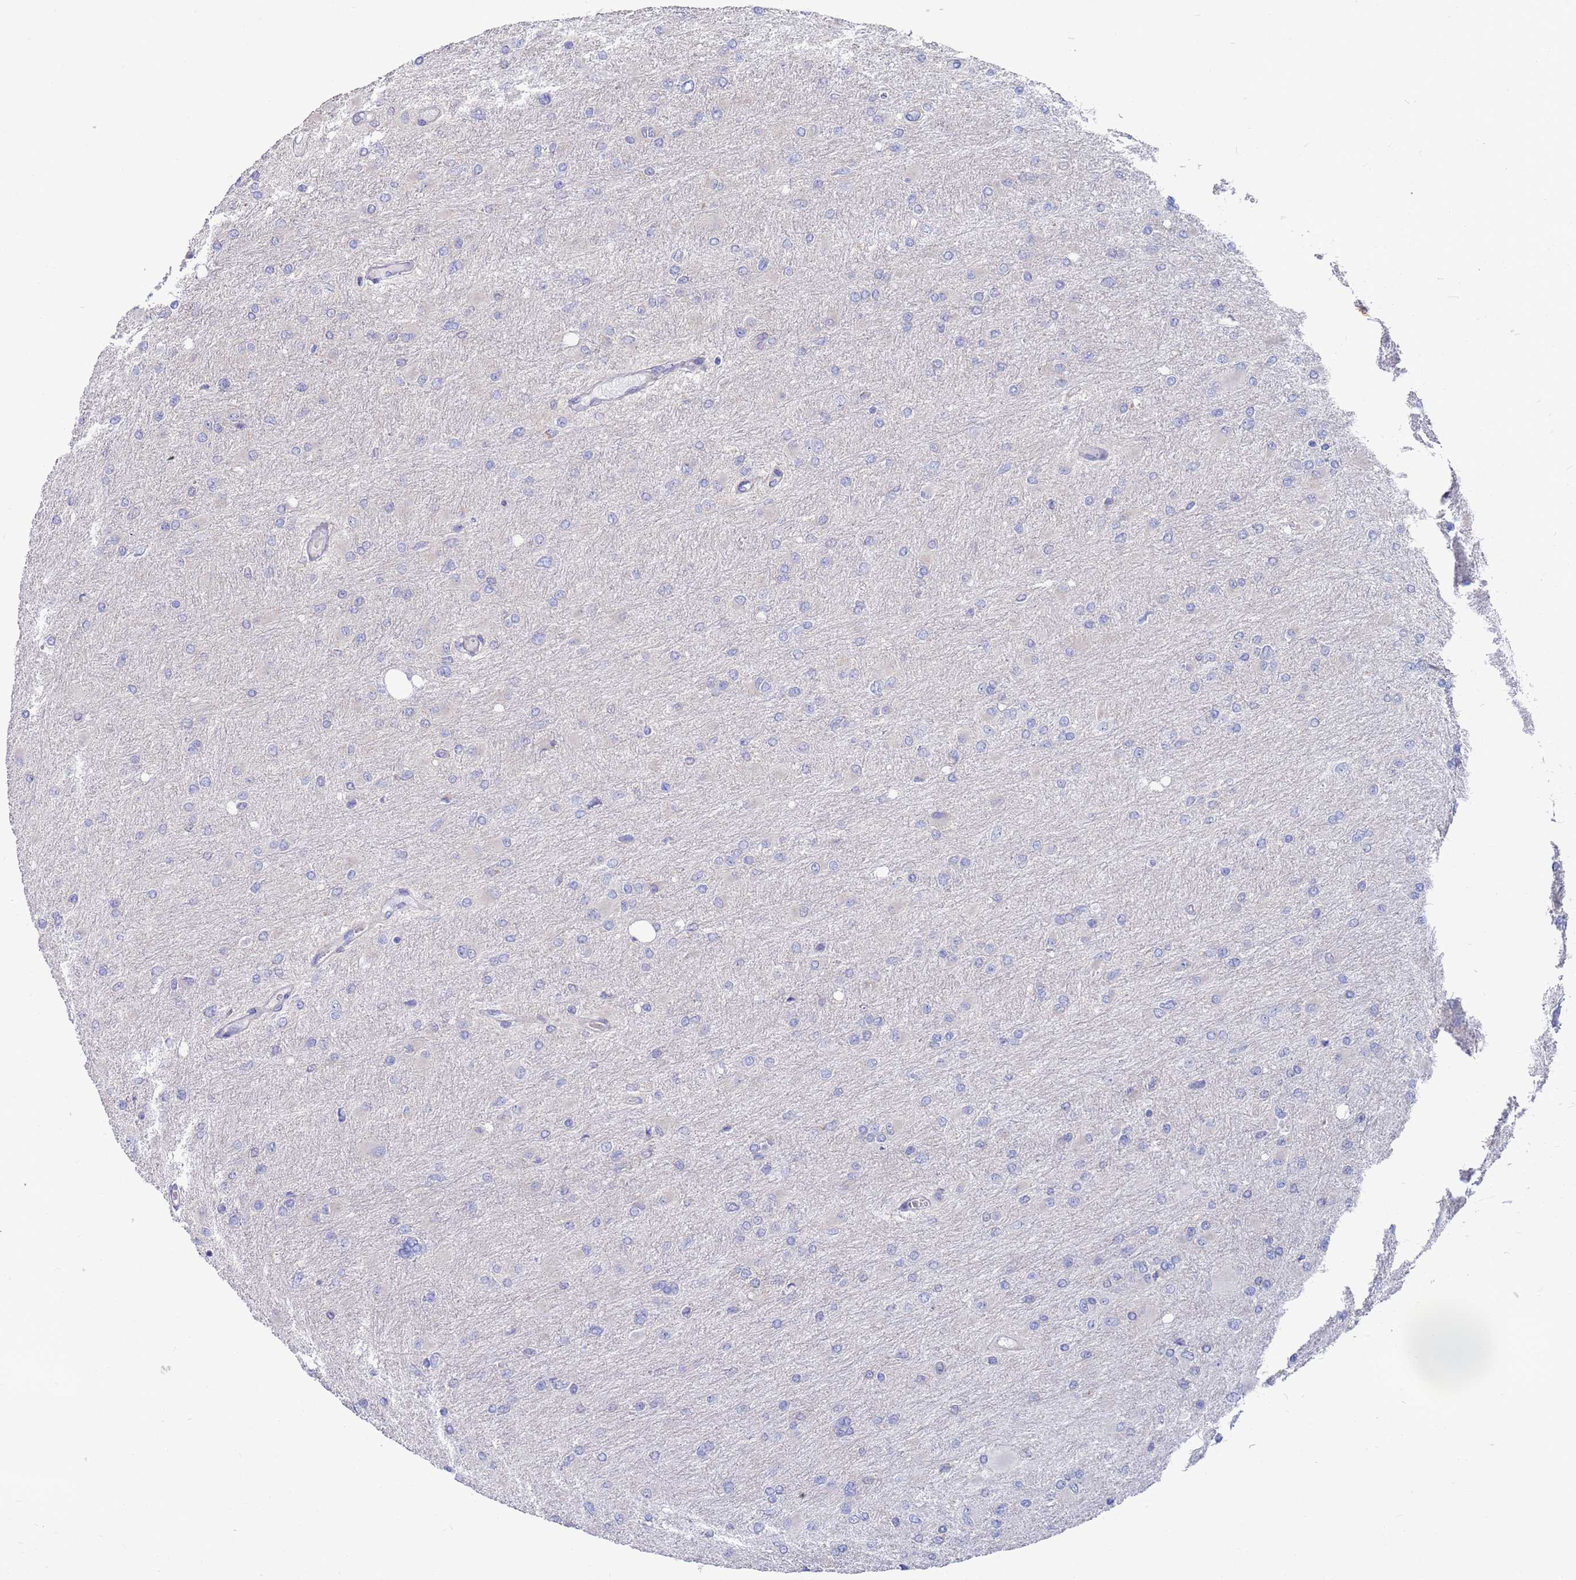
{"staining": {"intensity": "negative", "quantity": "none", "location": "none"}, "tissue": "glioma", "cell_type": "Tumor cells", "image_type": "cancer", "snomed": [{"axis": "morphology", "description": "Glioma, malignant, High grade"}, {"axis": "topography", "description": "Cerebral cortex"}], "caption": "Malignant high-grade glioma was stained to show a protein in brown. There is no significant positivity in tumor cells.", "gene": "KRTCAP3", "patient": {"sex": "female", "age": 36}}